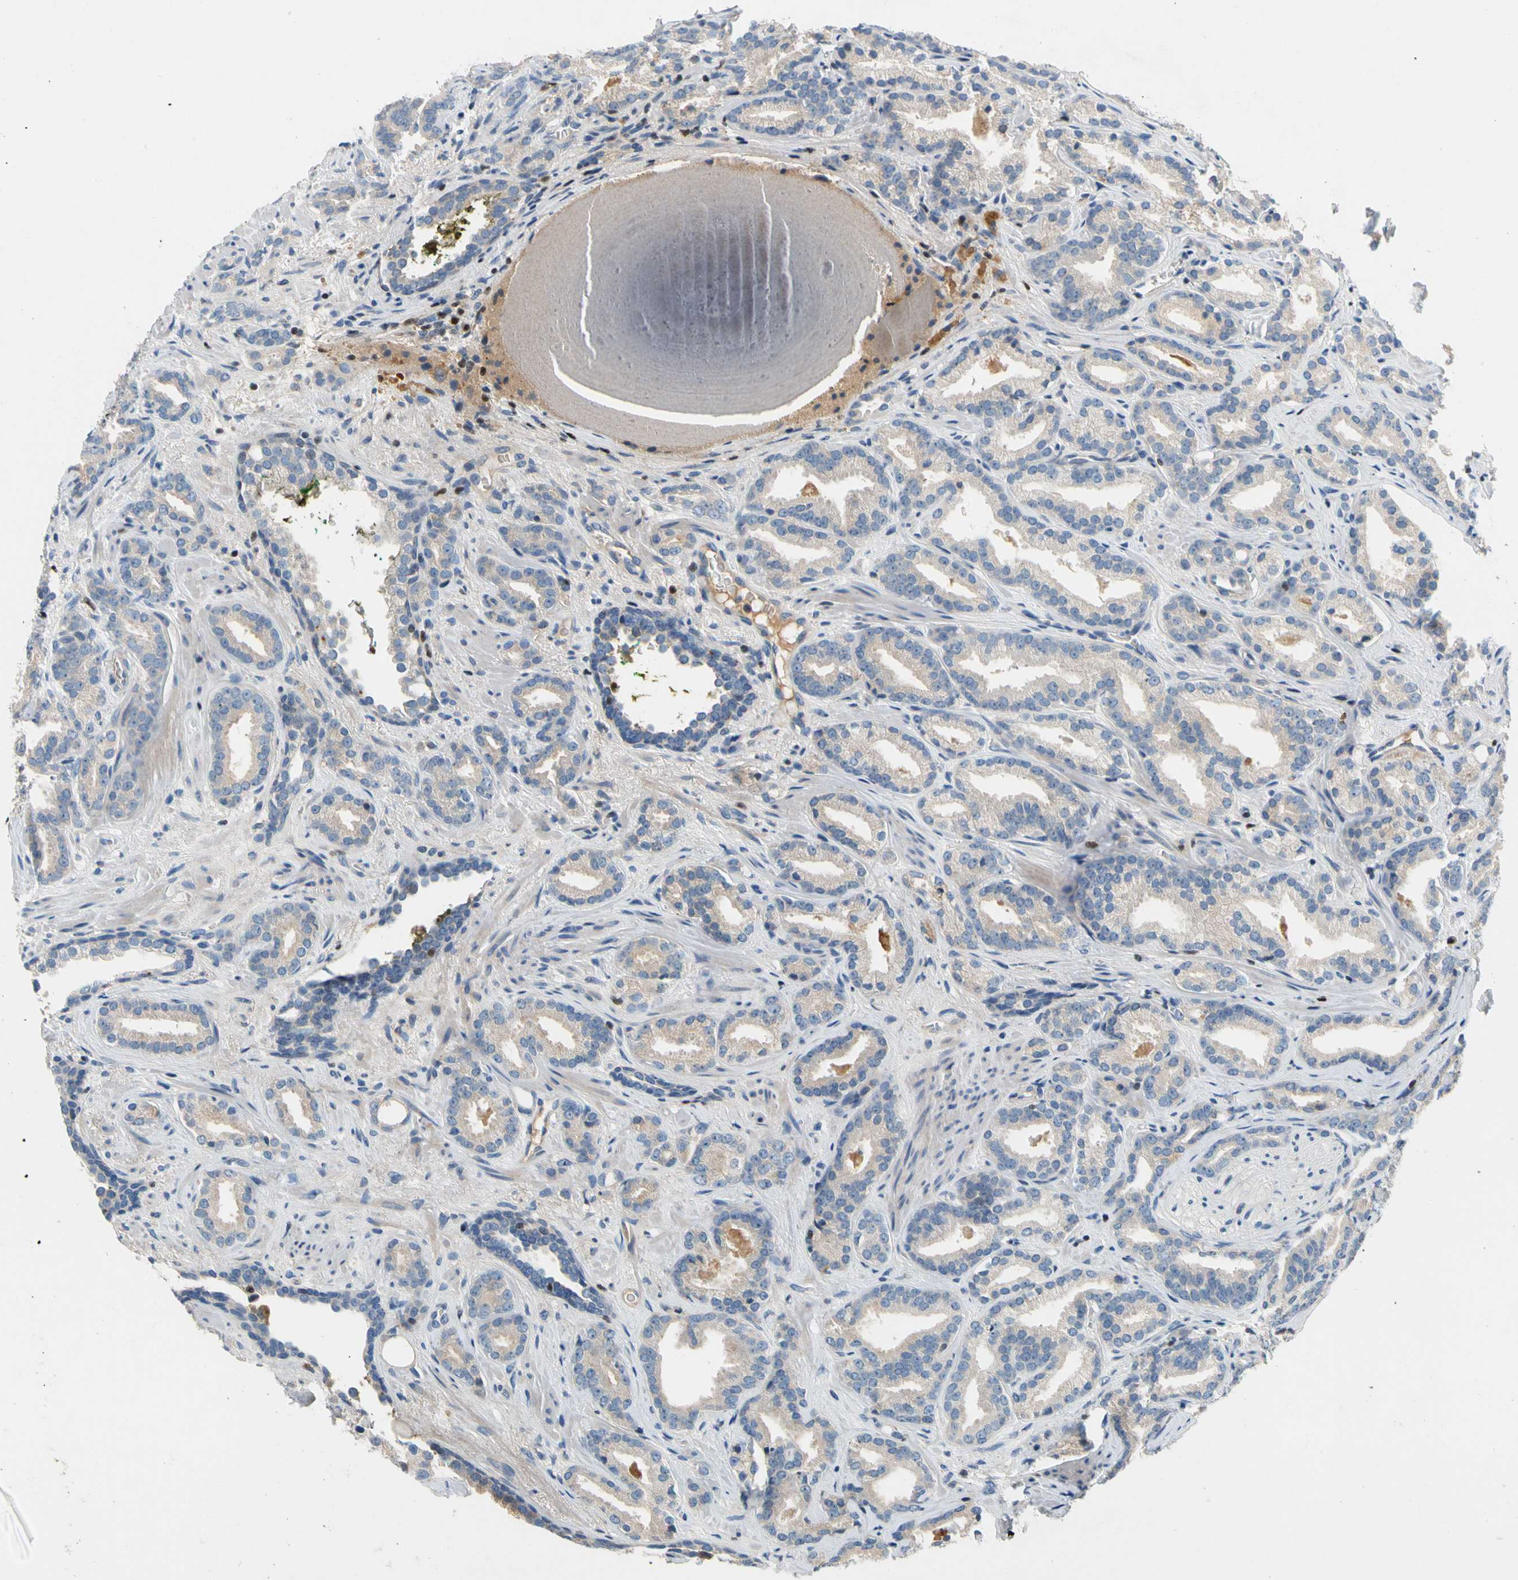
{"staining": {"intensity": "weak", "quantity": "<25%", "location": "cytoplasmic/membranous"}, "tissue": "prostate cancer", "cell_type": "Tumor cells", "image_type": "cancer", "snomed": [{"axis": "morphology", "description": "Adenocarcinoma, Low grade"}, {"axis": "topography", "description": "Prostate"}], "caption": "An image of prostate cancer stained for a protein shows no brown staining in tumor cells.", "gene": "SP140", "patient": {"sex": "male", "age": 63}}